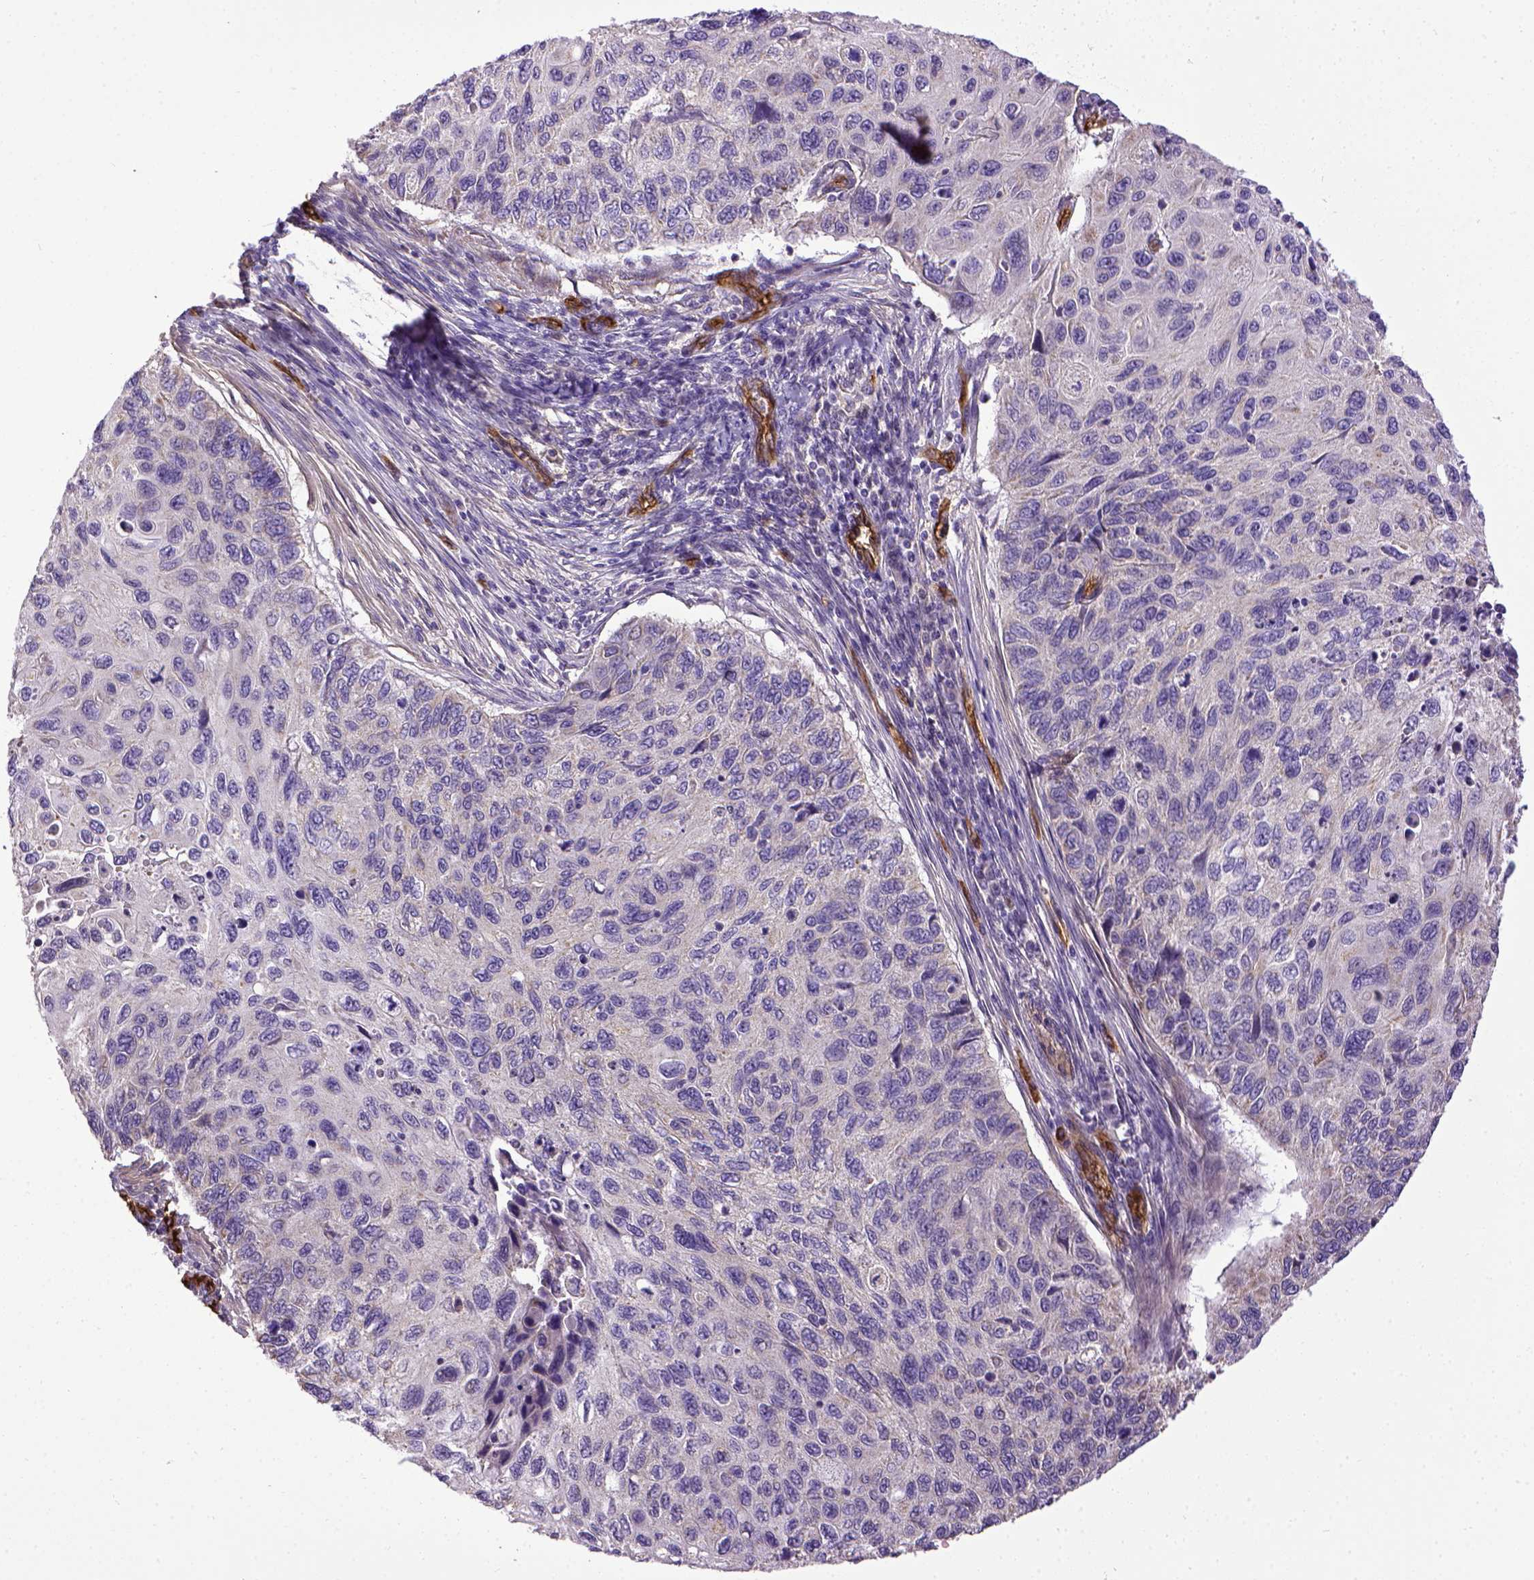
{"staining": {"intensity": "negative", "quantity": "none", "location": "none"}, "tissue": "cervical cancer", "cell_type": "Tumor cells", "image_type": "cancer", "snomed": [{"axis": "morphology", "description": "Squamous cell carcinoma, NOS"}, {"axis": "topography", "description": "Cervix"}], "caption": "An immunohistochemistry (IHC) micrograph of squamous cell carcinoma (cervical) is shown. There is no staining in tumor cells of squamous cell carcinoma (cervical).", "gene": "ENG", "patient": {"sex": "female", "age": 70}}